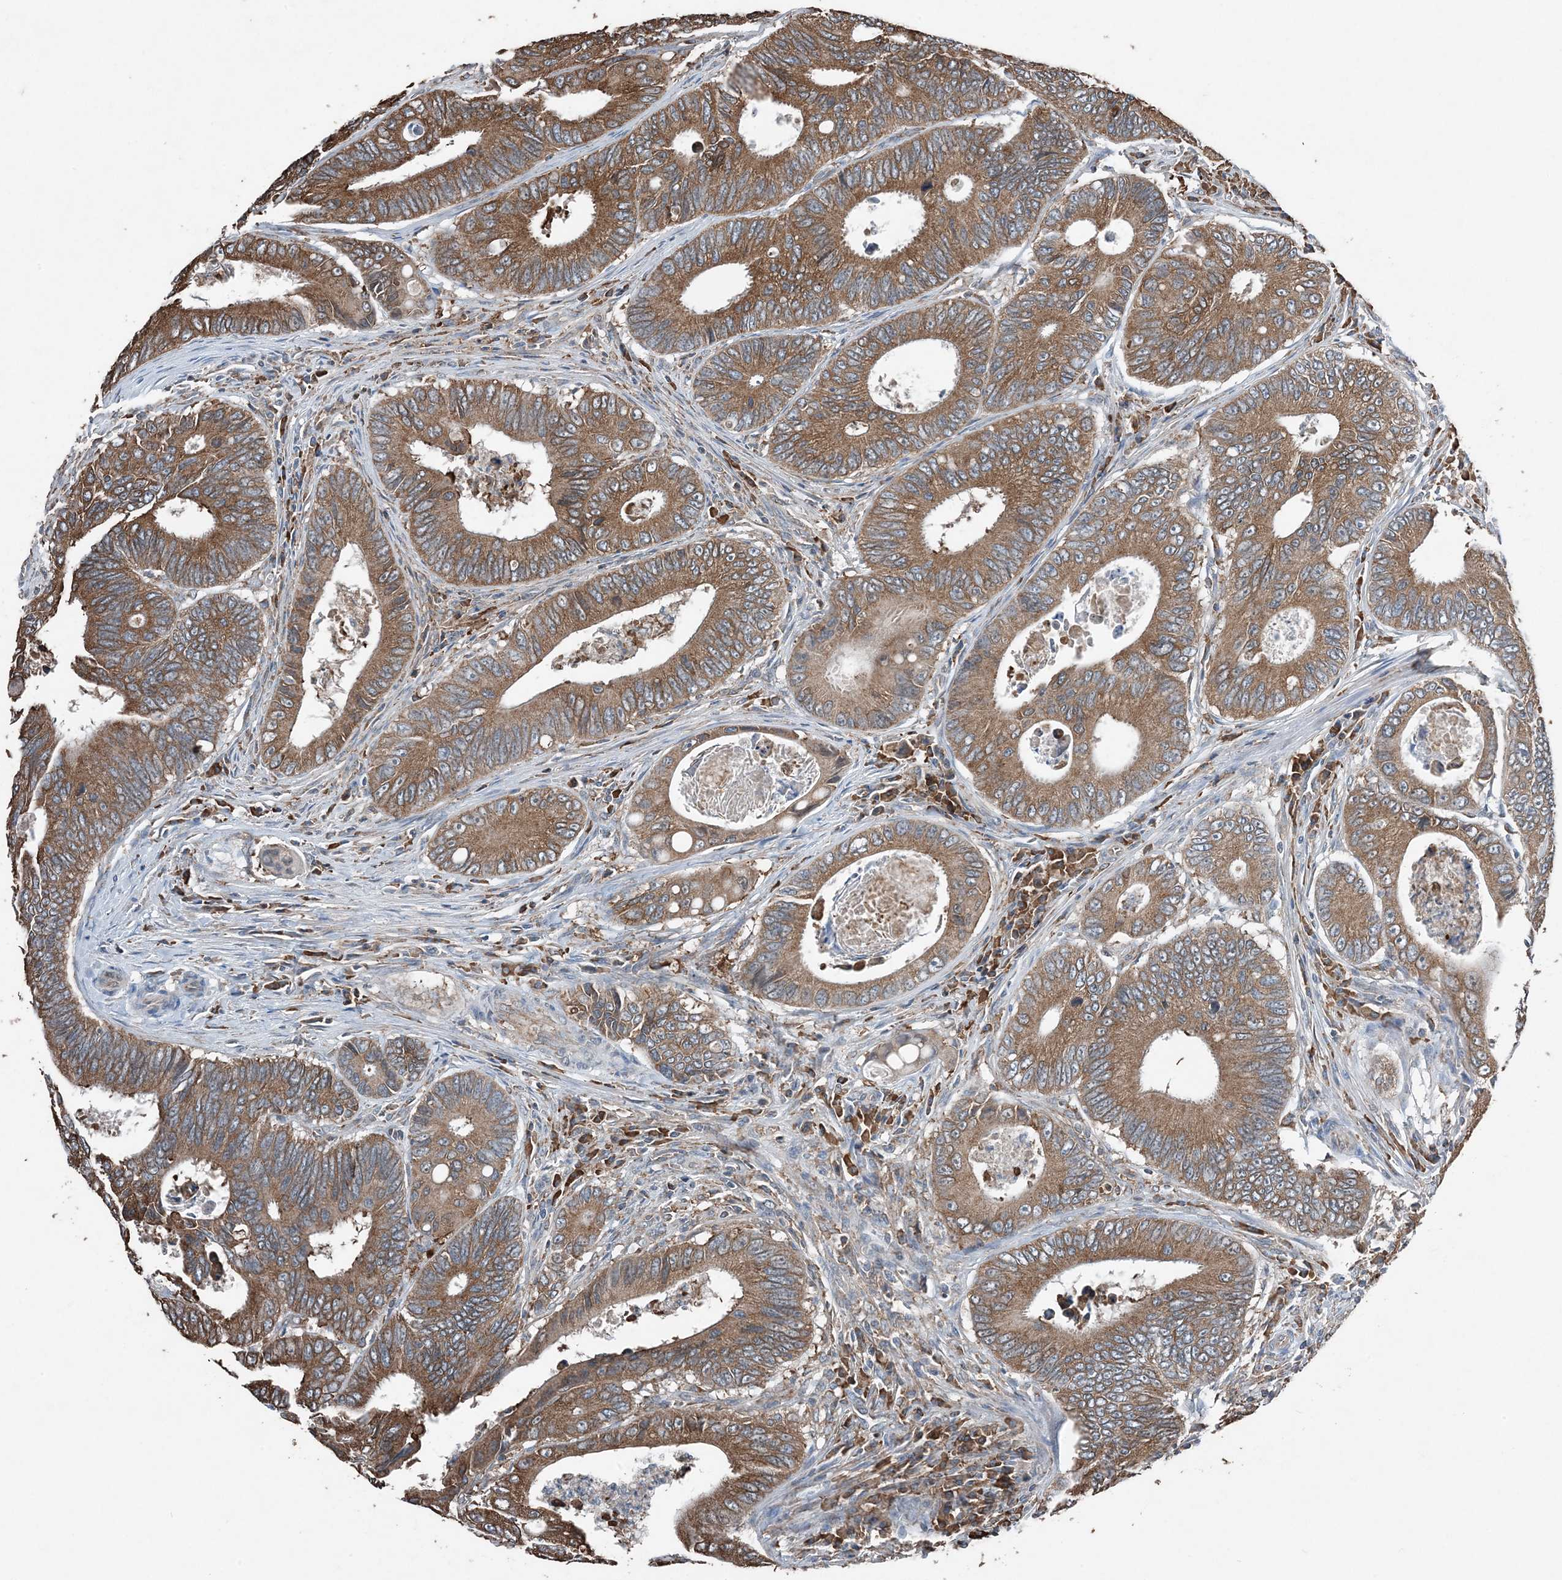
{"staining": {"intensity": "moderate", "quantity": ">75%", "location": "cytoplasmic/membranous"}, "tissue": "colorectal cancer", "cell_type": "Tumor cells", "image_type": "cancer", "snomed": [{"axis": "morphology", "description": "Inflammation, NOS"}, {"axis": "morphology", "description": "Adenocarcinoma, NOS"}, {"axis": "topography", "description": "Colon"}], "caption": "Immunohistochemistry histopathology image of neoplastic tissue: human adenocarcinoma (colorectal) stained using IHC shows medium levels of moderate protein expression localized specifically in the cytoplasmic/membranous of tumor cells, appearing as a cytoplasmic/membranous brown color.", "gene": "PDIA6", "patient": {"sex": "male", "age": 72}}